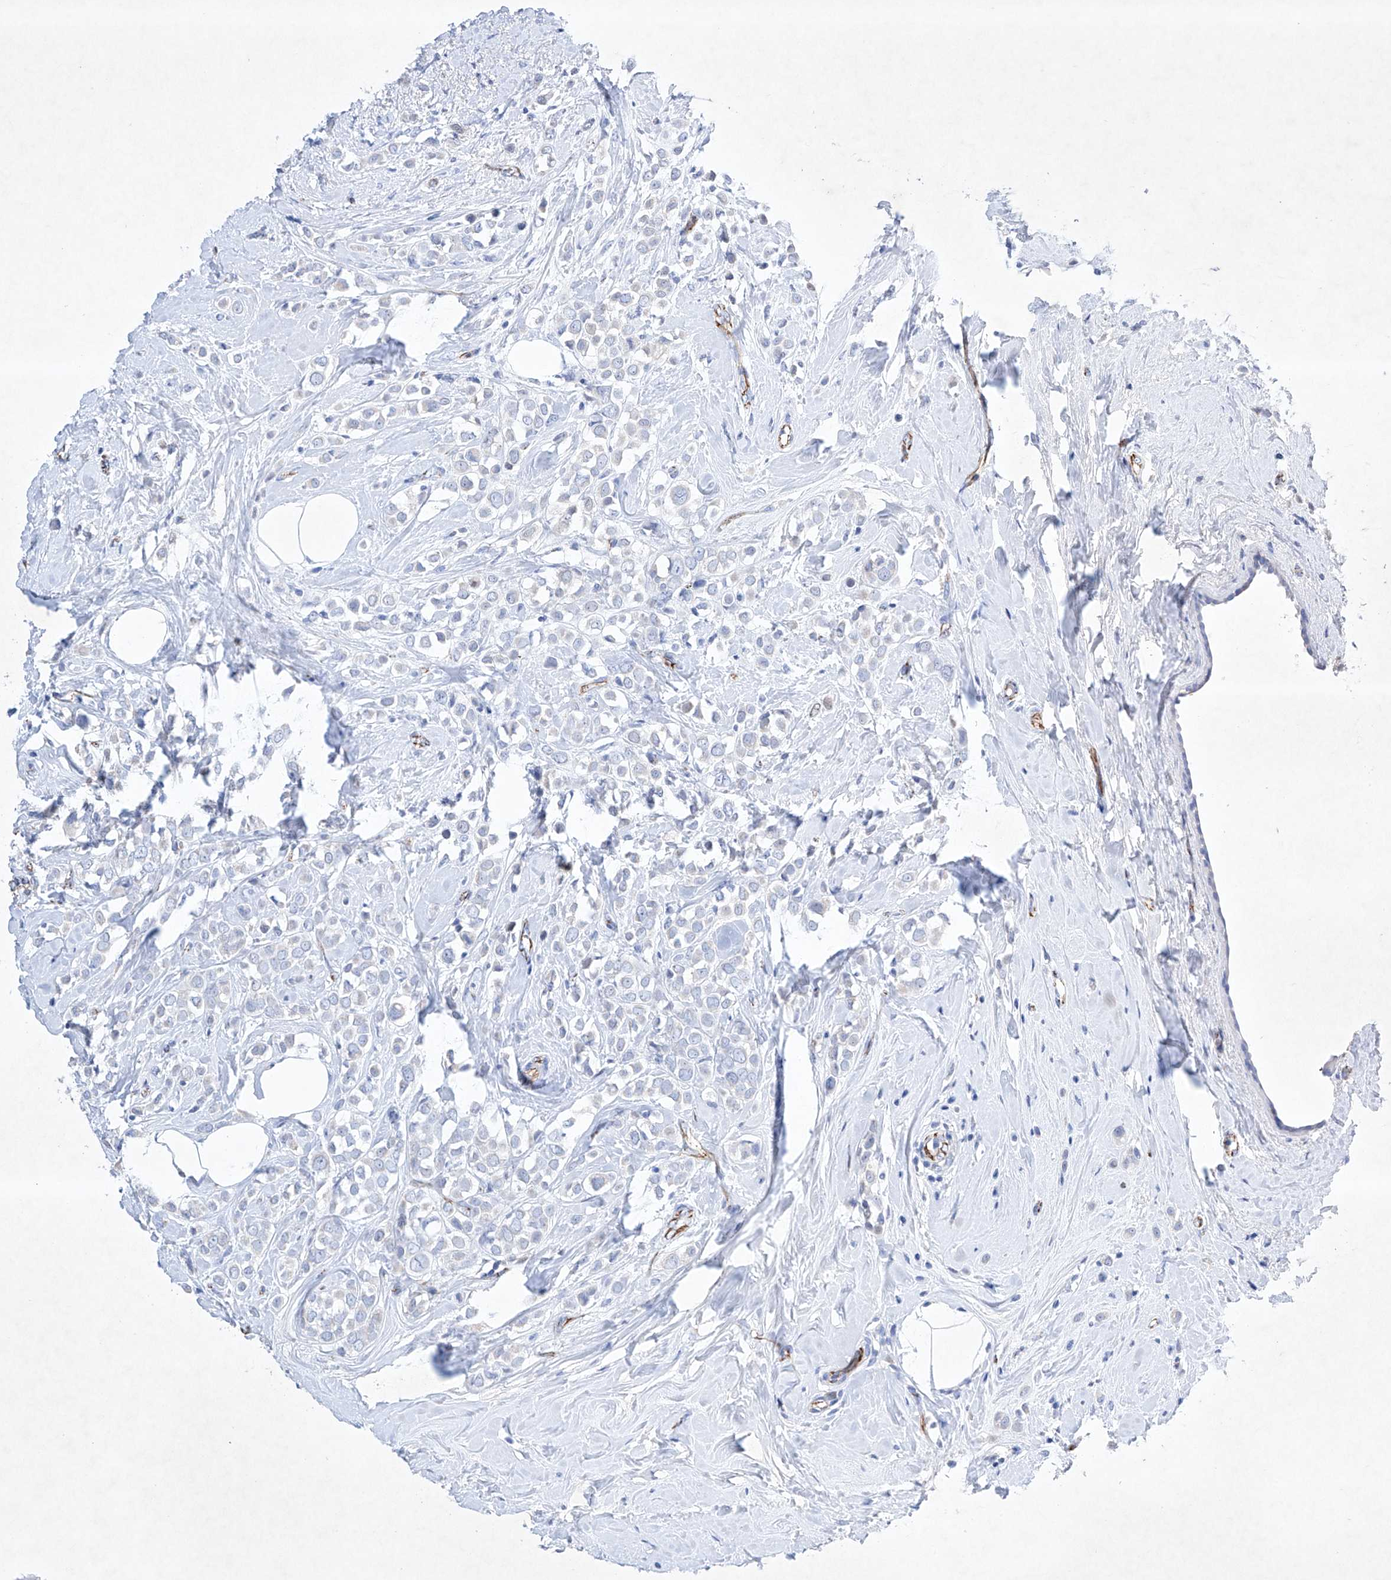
{"staining": {"intensity": "negative", "quantity": "none", "location": "none"}, "tissue": "breast cancer", "cell_type": "Tumor cells", "image_type": "cancer", "snomed": [{"axis": "morphology", "description": "Lobular carcinoma"}, {"axis": "topography", "description": "Breast"}], "caption": "A histopathology image of human breast lobular carcinoma is negative for staining in tumor cells.", "gene": "ETV7", "patient": {"sex": "female", "age": 47}}